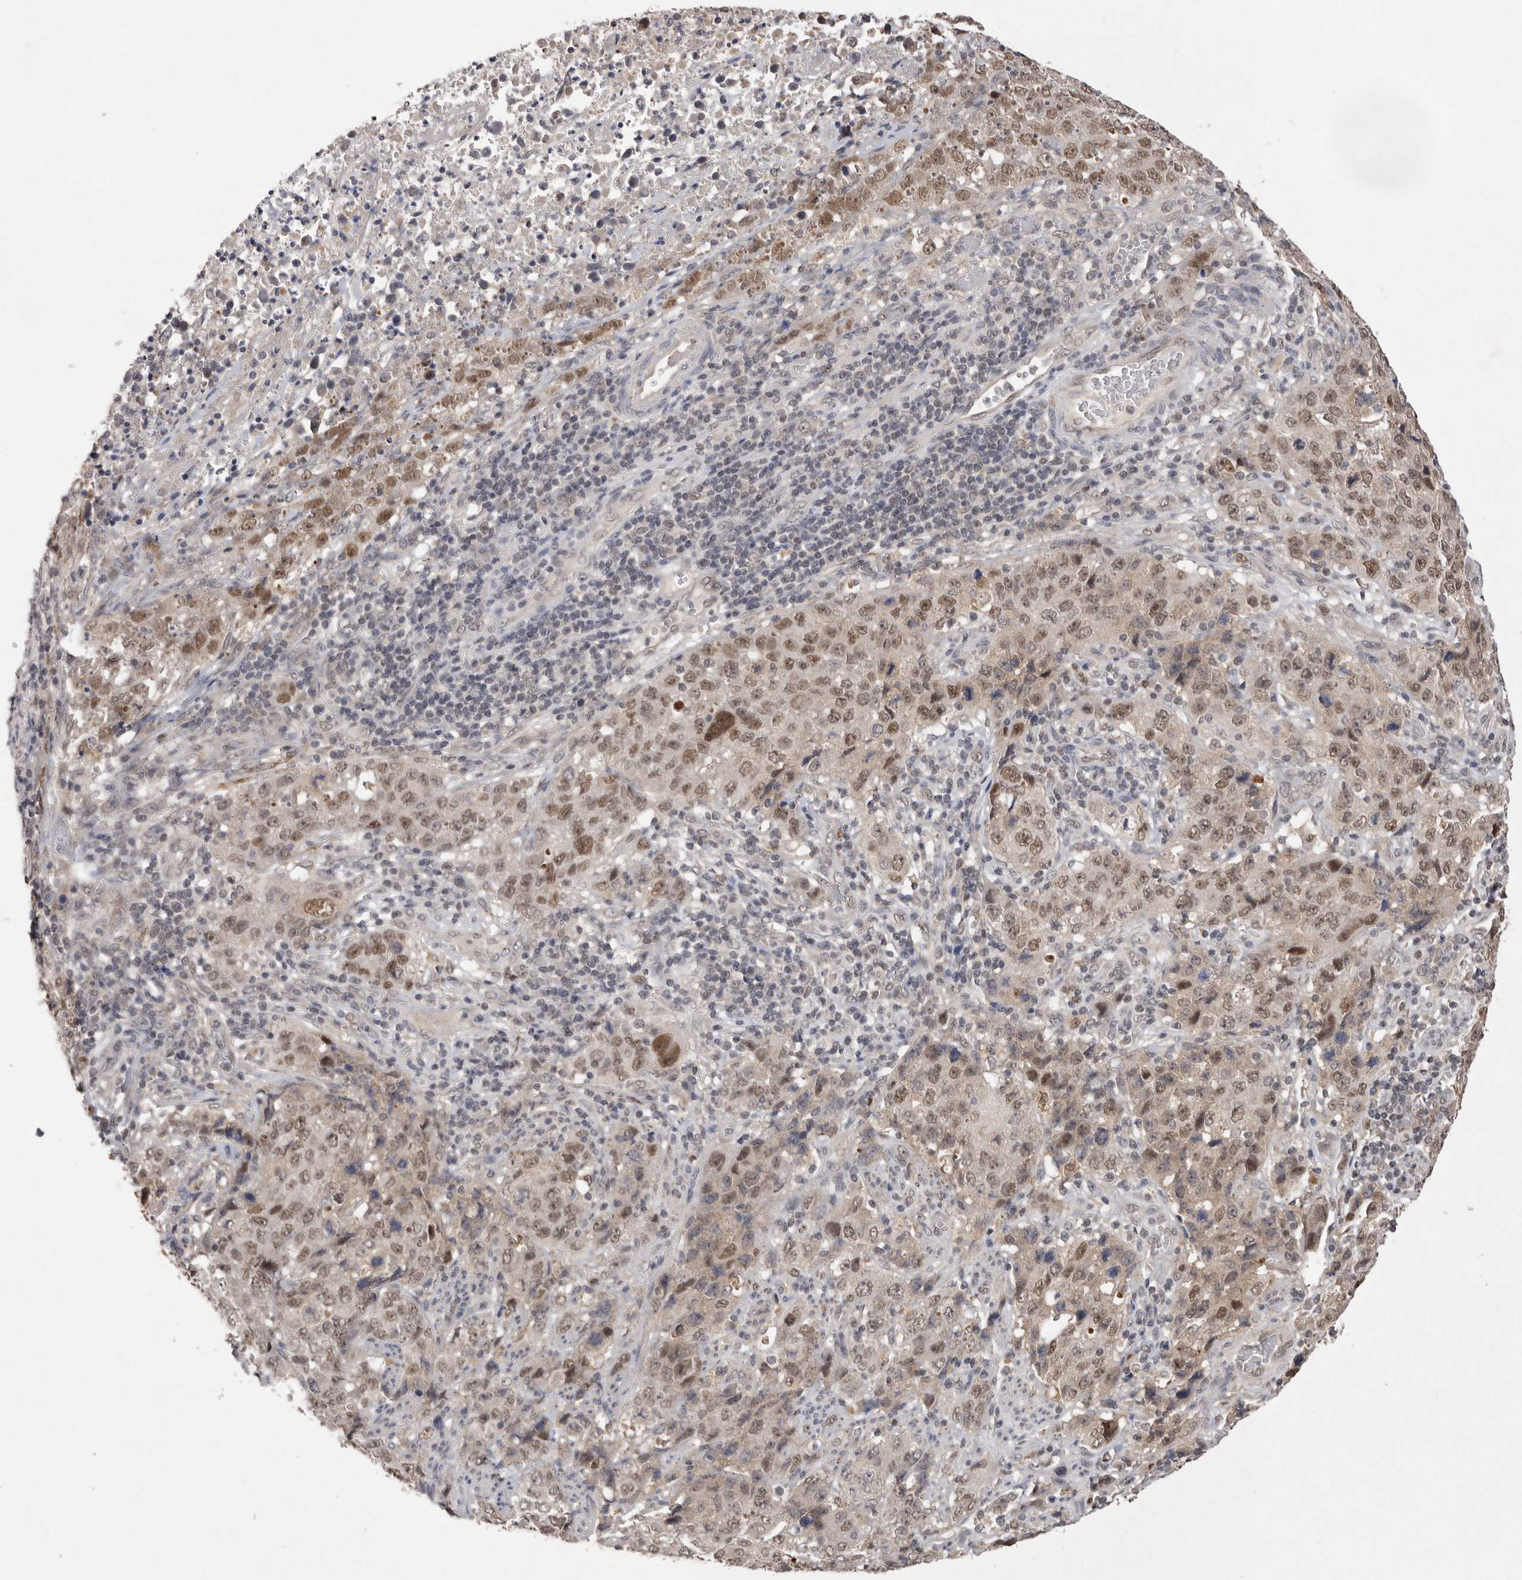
{"staining": {"intensity": "moderate", "quantity": ">75%", "location": "nuclear"}, "tissue": "stomach cancer", "cell_type": "Tumor cells", "image_type": "cancer", "snomed": [{"axis": "morphology", "description": "Adenocarcinoma, NOS"}, {"axis": "topography", "description": "Stomach"}], "caption": "Protein positivity by IHC exhibits moderate nuclear staining in approximately >75% of tumor cells in stomach cancer.", "gene": "HUS1", "patient": {"sex": "male", "age": 48}}